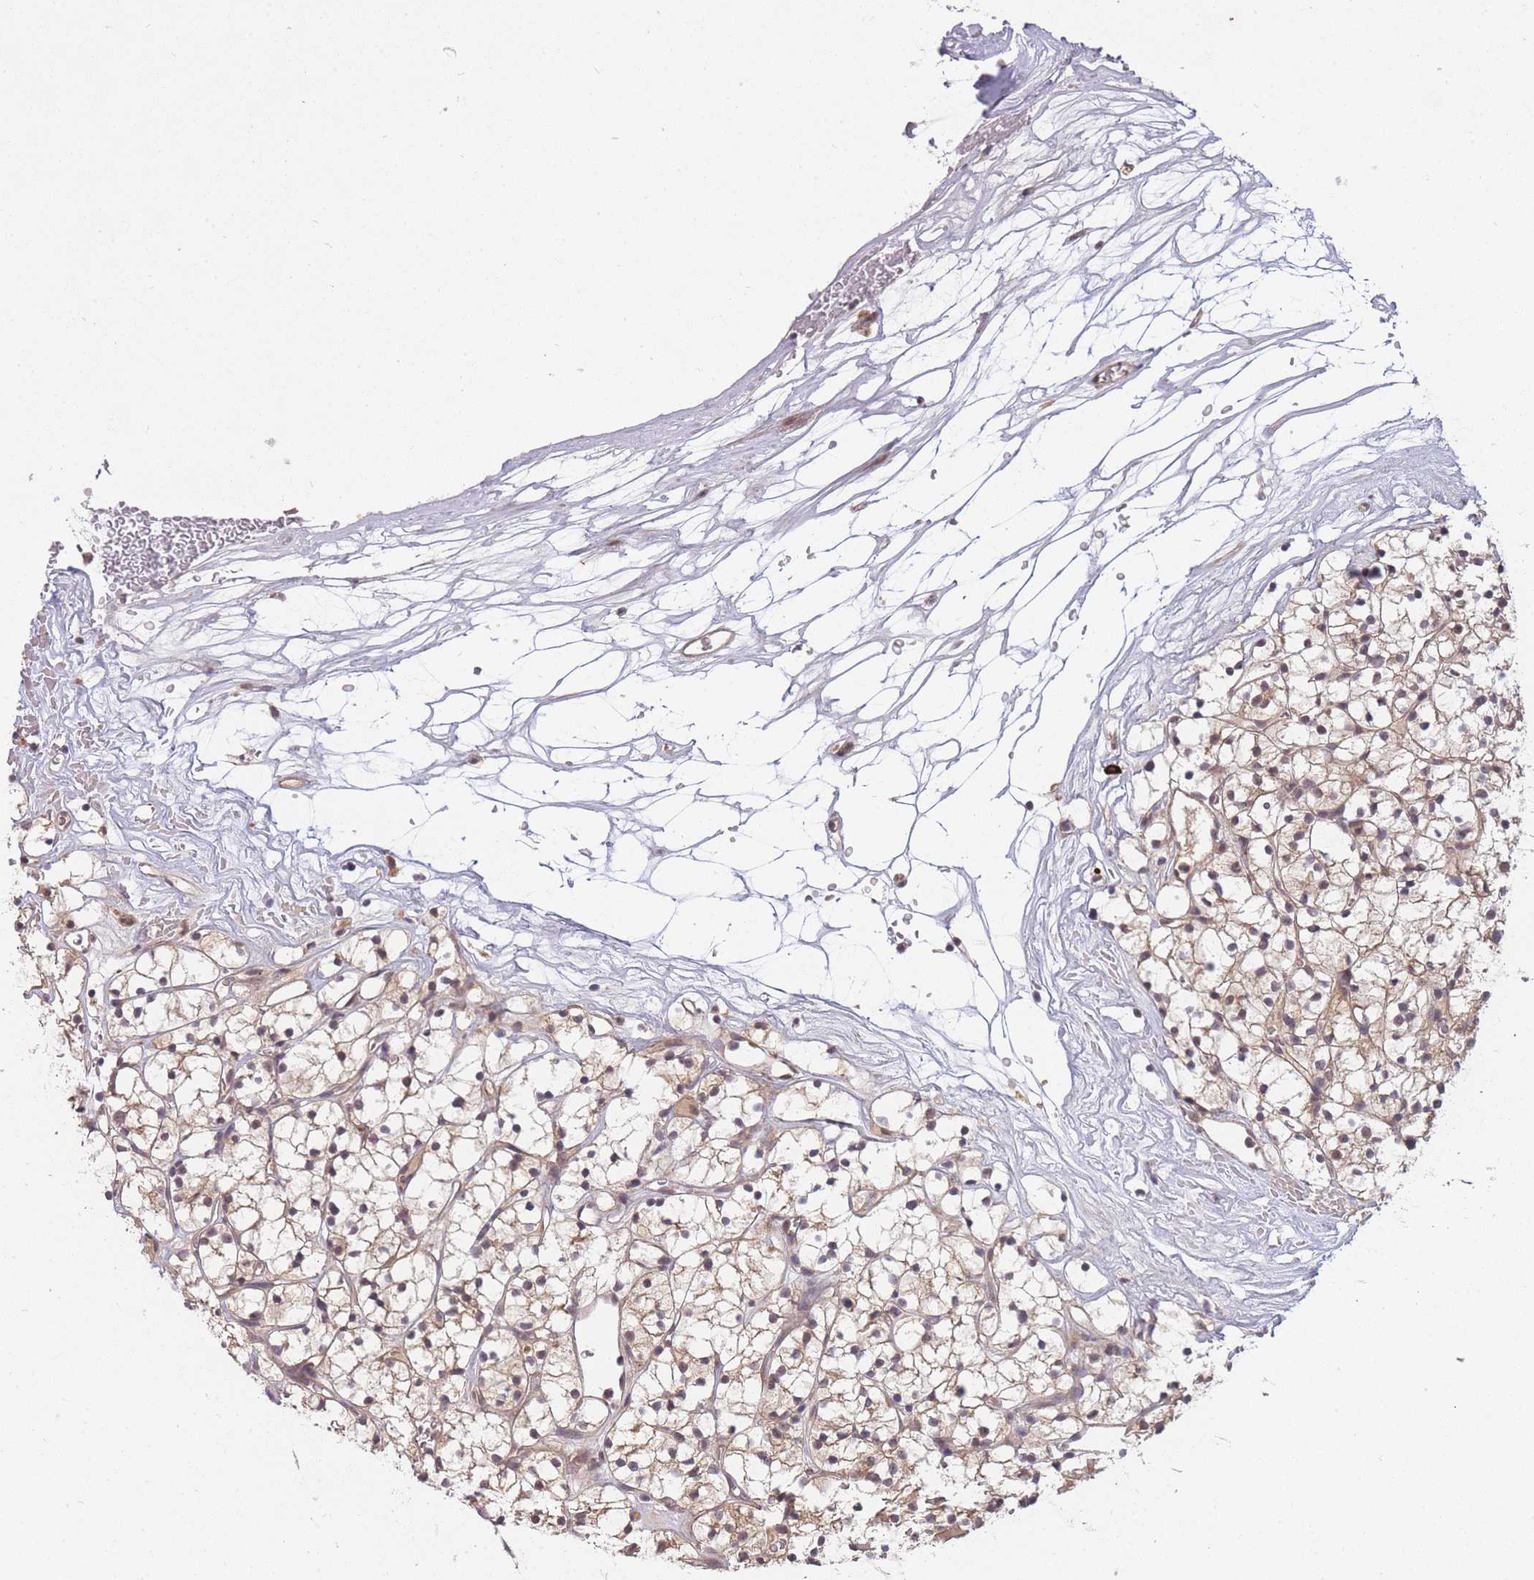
{"staining": {"intensity": "weak", "quantity": "25%-75%", "location": "nuclear"}, "tissue": "renal cancer", "cell_type": "Tumor cells", "image_type": "cancer", "snomed": [{"axis": "morphology", "description": "Adenocarcinoma, NOS"}, {"axis": "topography", "description": "Kidney"}], "caption": "High-magnification brightfield microscopy of adenocarcinoma (renal) stained with DAB (3,3'-diaminobenzidine) (brown) and counterstained with hematoxylin (blue). tumor cells exhibit weak nuclear staining is present in about25%-75% of cells. (Brightfield microscopy of DAB IHC at high magnification).", "gene": "SMC6", "patient": {"sex": "female", "age": 64}}